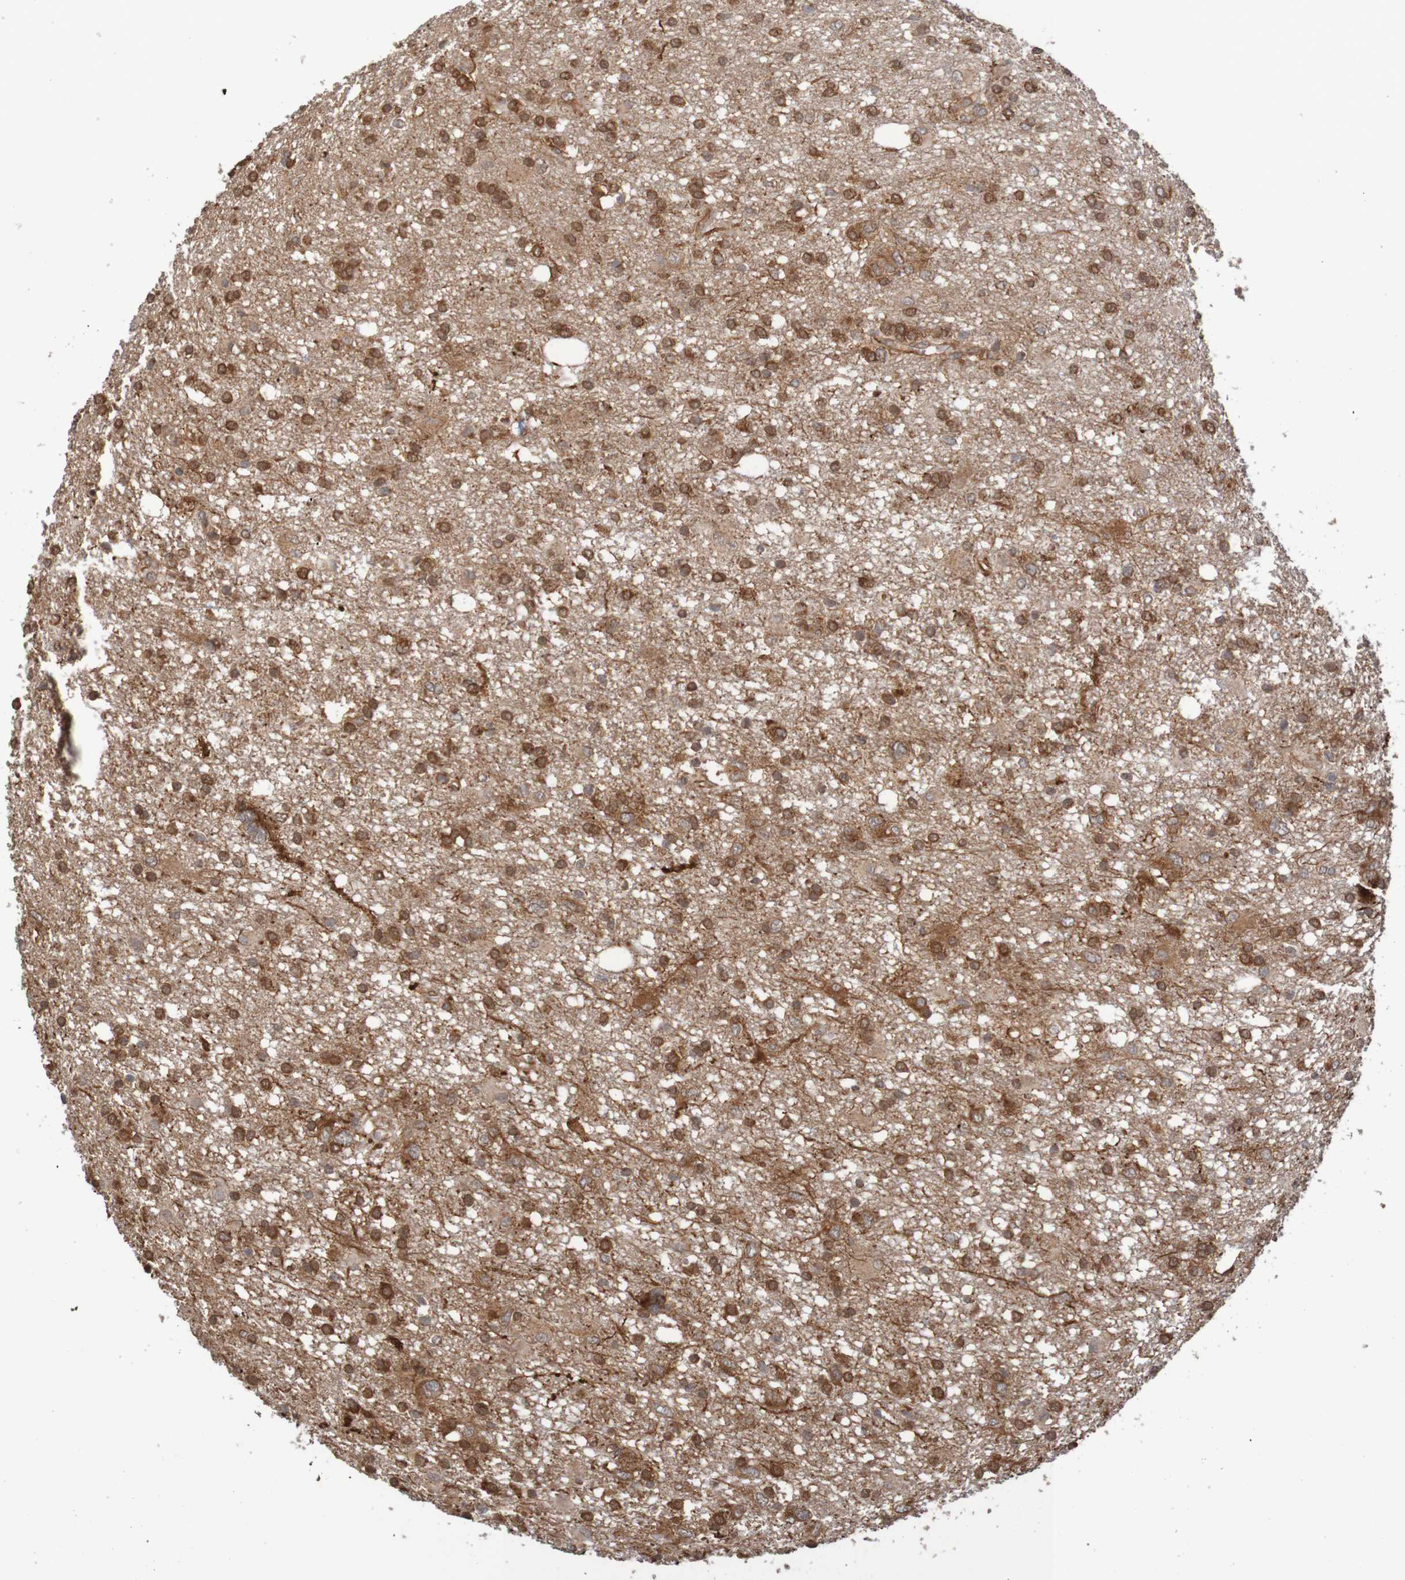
{"staining": {"intensity": "strong", "quantity": ">75%", "location": "cytoplasmic/membranous"}, "tissue": "glioma", "cell_type": "Tumor cells", "image_type": "cancer", "snomed": [{"axis": "morphology", "description": "Glioma, malignant, High grade"}, {"axis": "topography", "description": "Brain"}], "caption": "There is high levels of strong cytoplasmic/membranous positivity in tumor cells of malignant glioma (high-grade), as demonstrated by immunohistochemical staining (brown color).", "gene": "MRPL52", "patient": {"sex": "female", "age": 59}}